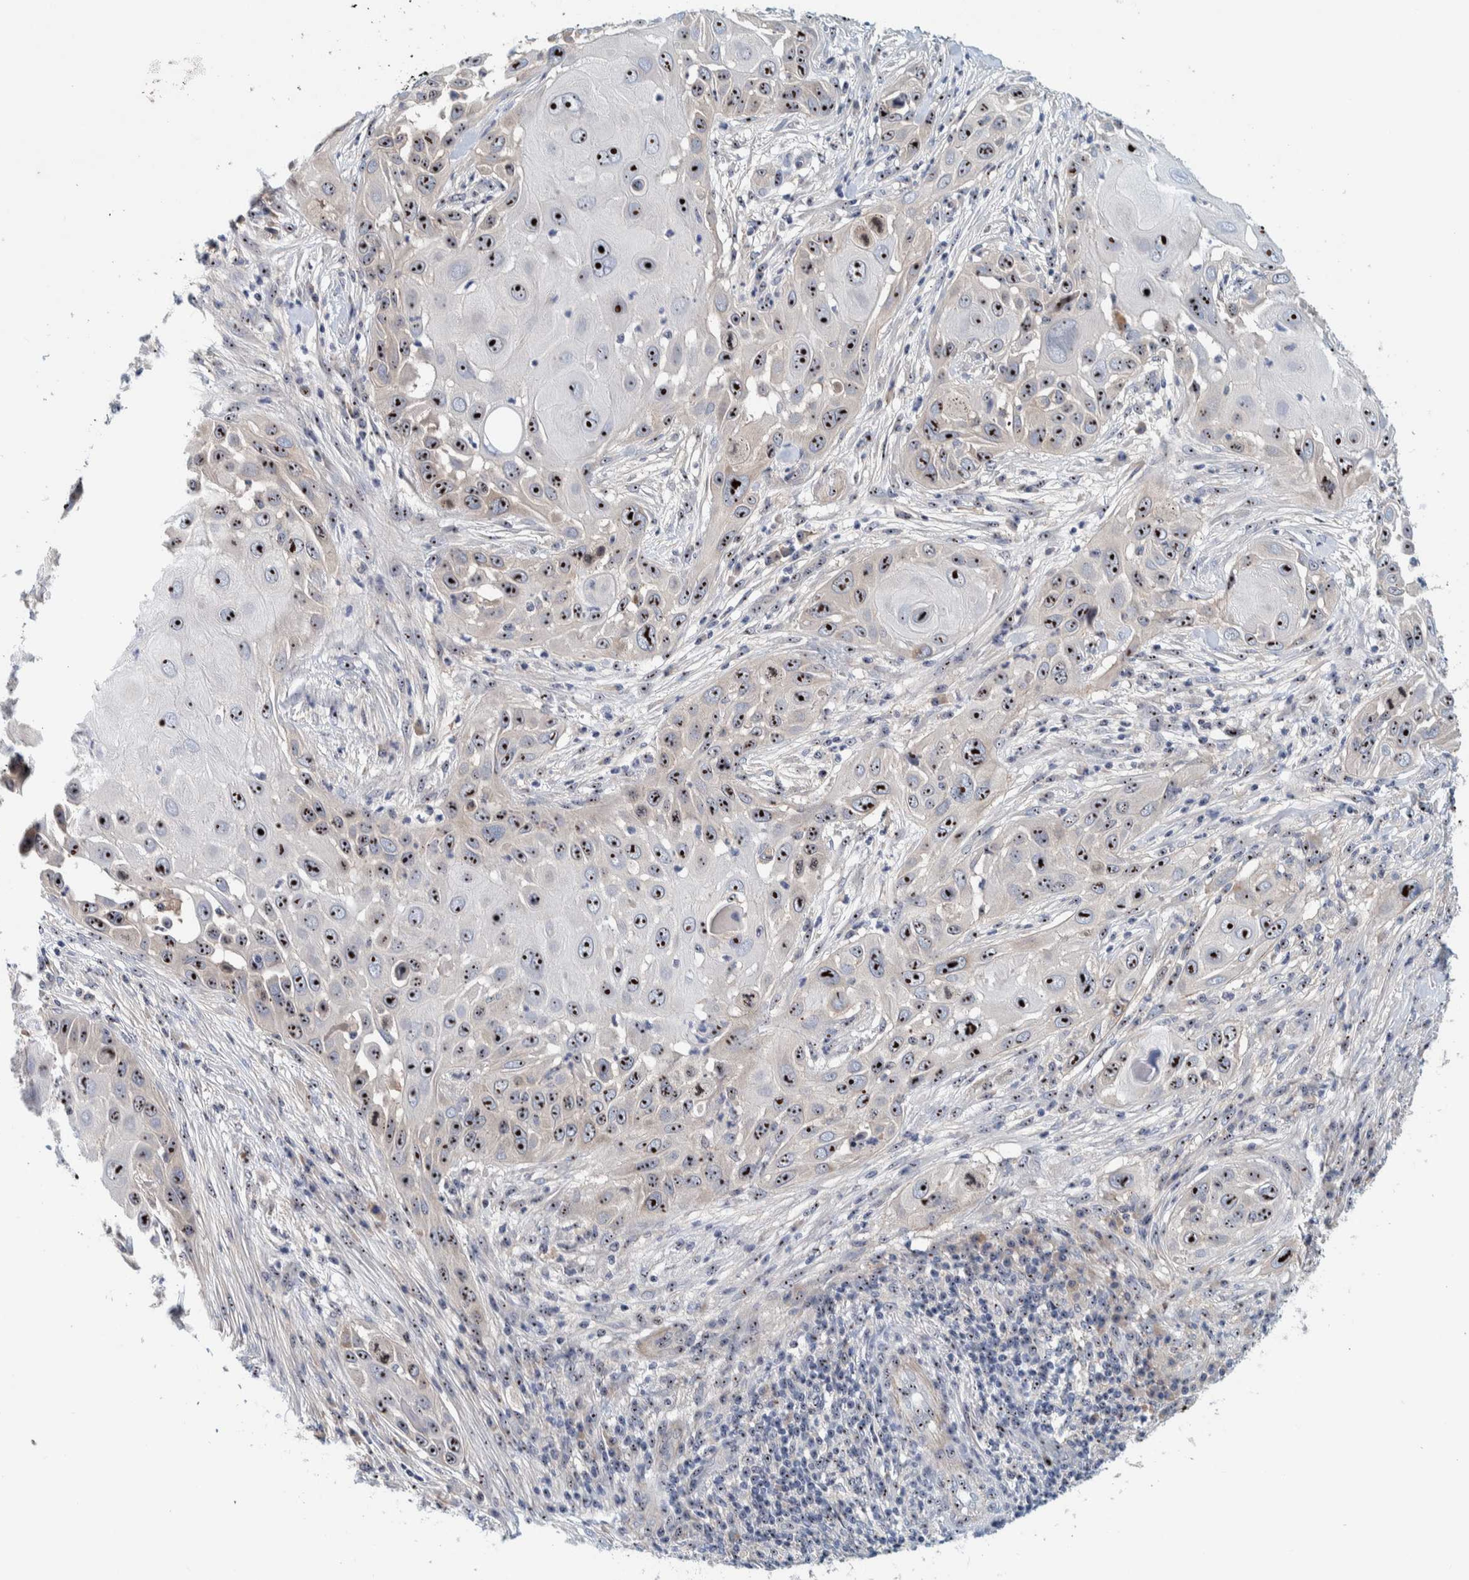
{"staining": {"intensity": "strong", "quantity": ">75%", "location": "nuclear"}, "tissue": "skin cancer", "cell_type": "Tumor cells", "image_type": "cancer", "snomed": [{"axis": "morphology", "description": "Squamous cell carcinoma, NOS"}, {"axis": "topography", "description": "Skin"}], "caption": "High-magnification brightfield microscopy of squamous cell carcinoma (skin) stained with DAB (3,3'-diaminobenzidine) (brown) and counterstained with hematoxylin (blue). tumor cells exhibit strong nuclear staining is seen in about>75% of cells.", "gene": "NOL11", "patient": {"sex": "female", "age": 44}}